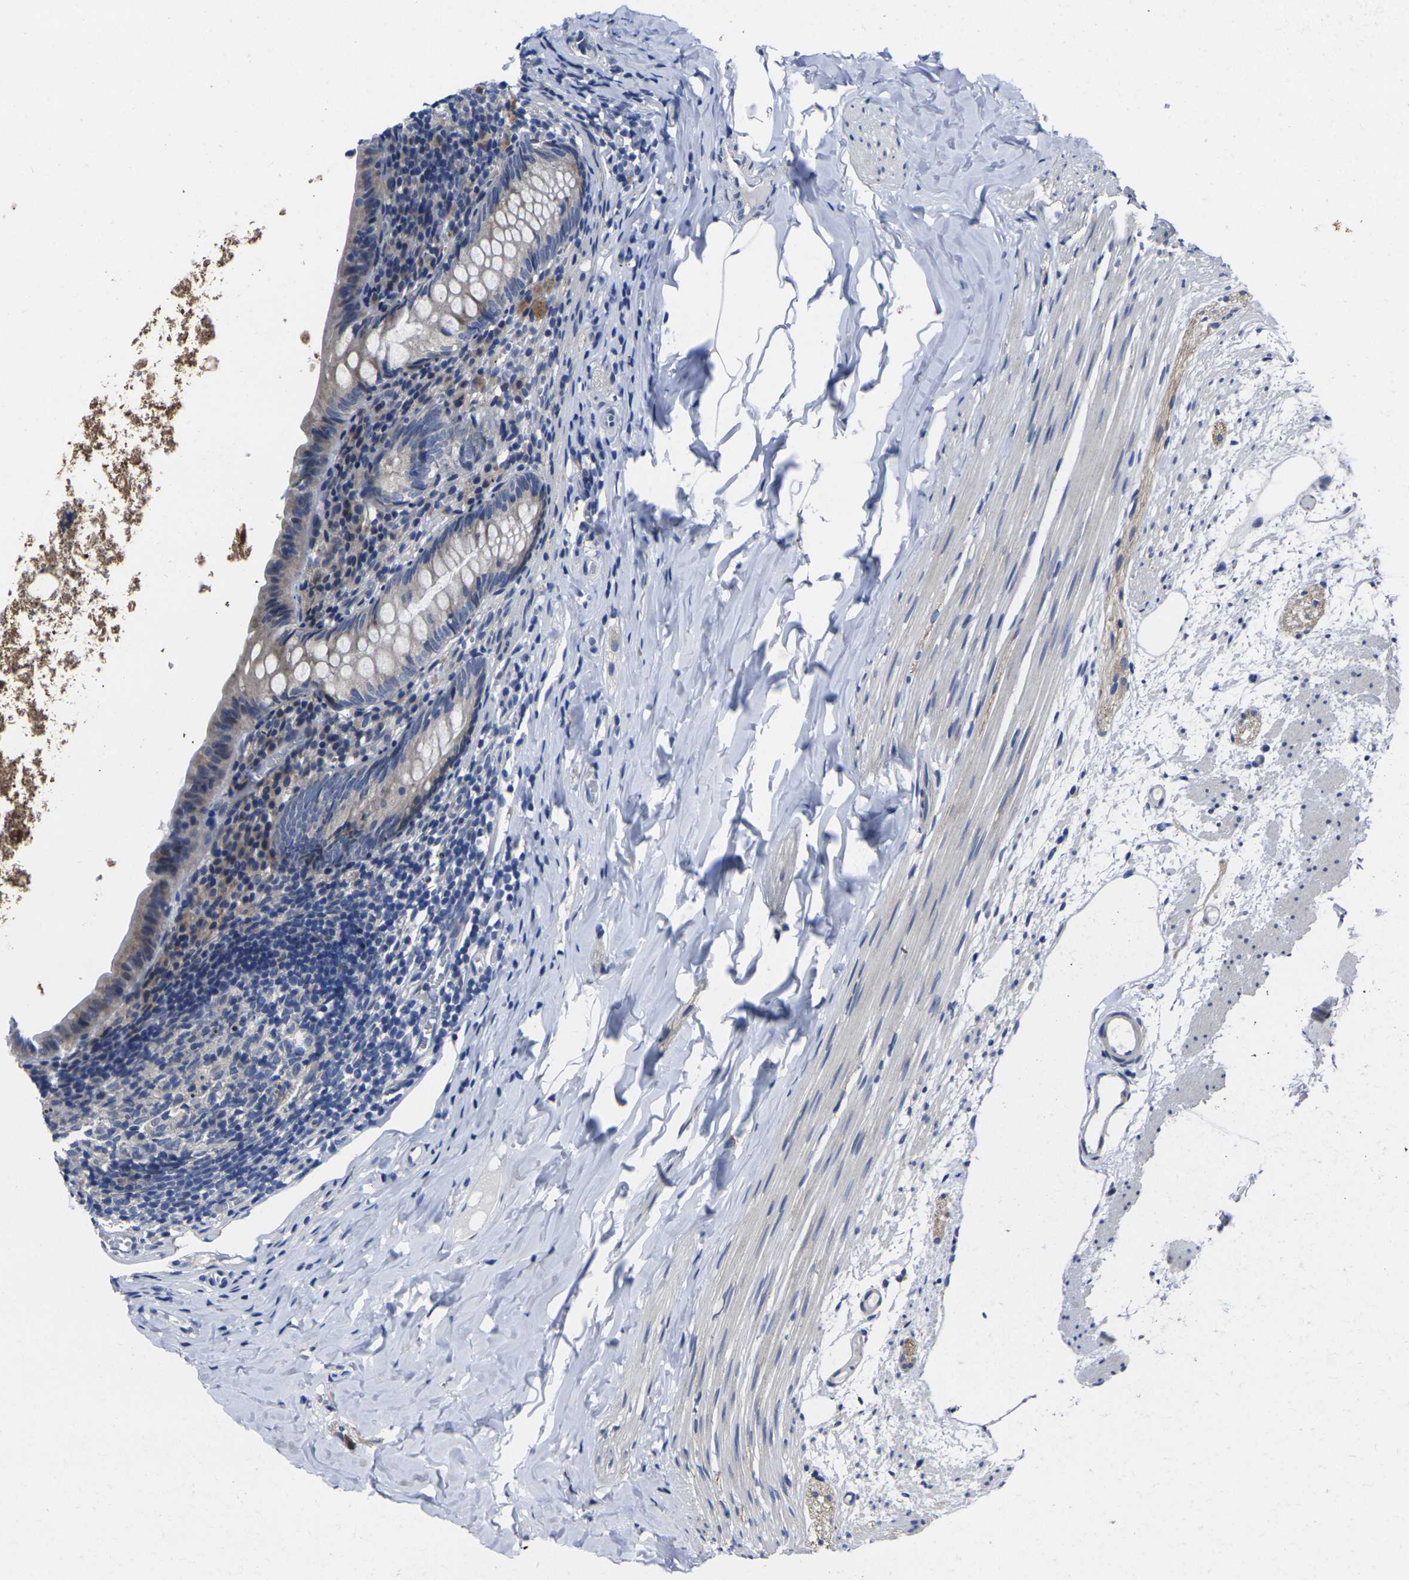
{"staining": {"intensity": "negative", "quantity": "none", "location": "none"}, "tissue": "appendix", "cell_type": "Glandular cells", "image_type": "normal", "snomed": [{"axis": "morphology", "description": "Normal tissue, NOS"}, {"axis": "topography", "description": "Appendix"}], "caption": "High power microscopy photomicrograph of an IHC photomicrograph of benign appendix, revealing no significant positivity in glandular cells.", "gene": "CYP2C8", "patient": {"sex": "female", "age": 10}}